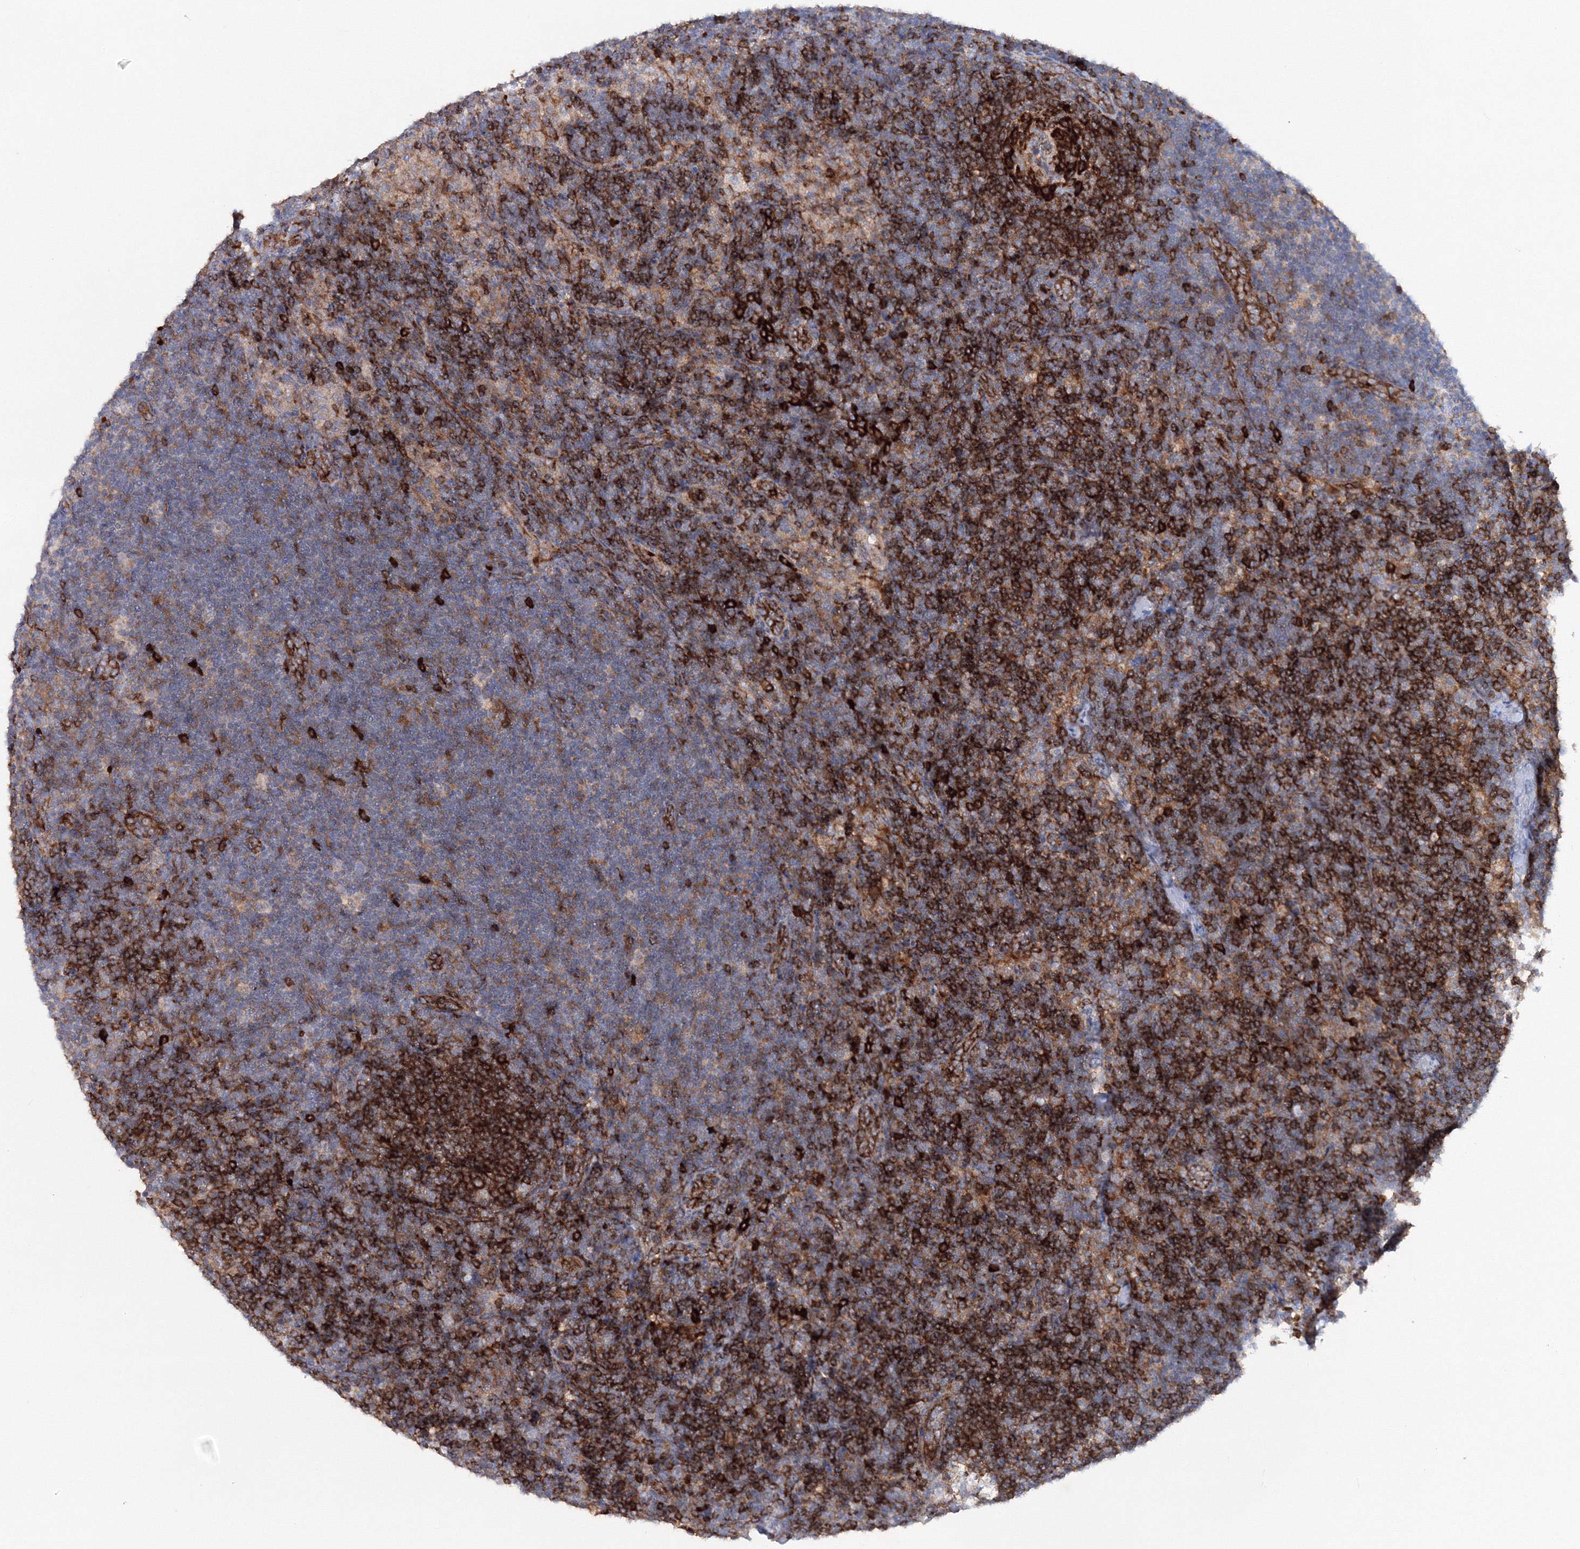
{"staining": {"intensity": "strong", "quantity": ">75%", "location": "cytoplasmic/membranous"}, "tissue": "lymph node", "cell_type": "Germinal center cells", "image_type": "normal", "snomed": [{"axis": "morphology", "description": "Normal tissue, NOS"}, {"axis": "topography", "description": "Lymph node"}], "caption": "This micrograph demonstrates immunohistochemistry staining of unremarkable human lymph node, with high strong cytoplasmic/membranous staining in approximately >75% of germinal center cells.", "gene": "GGA2", "patient": {"sex": "female", "age": 22}}